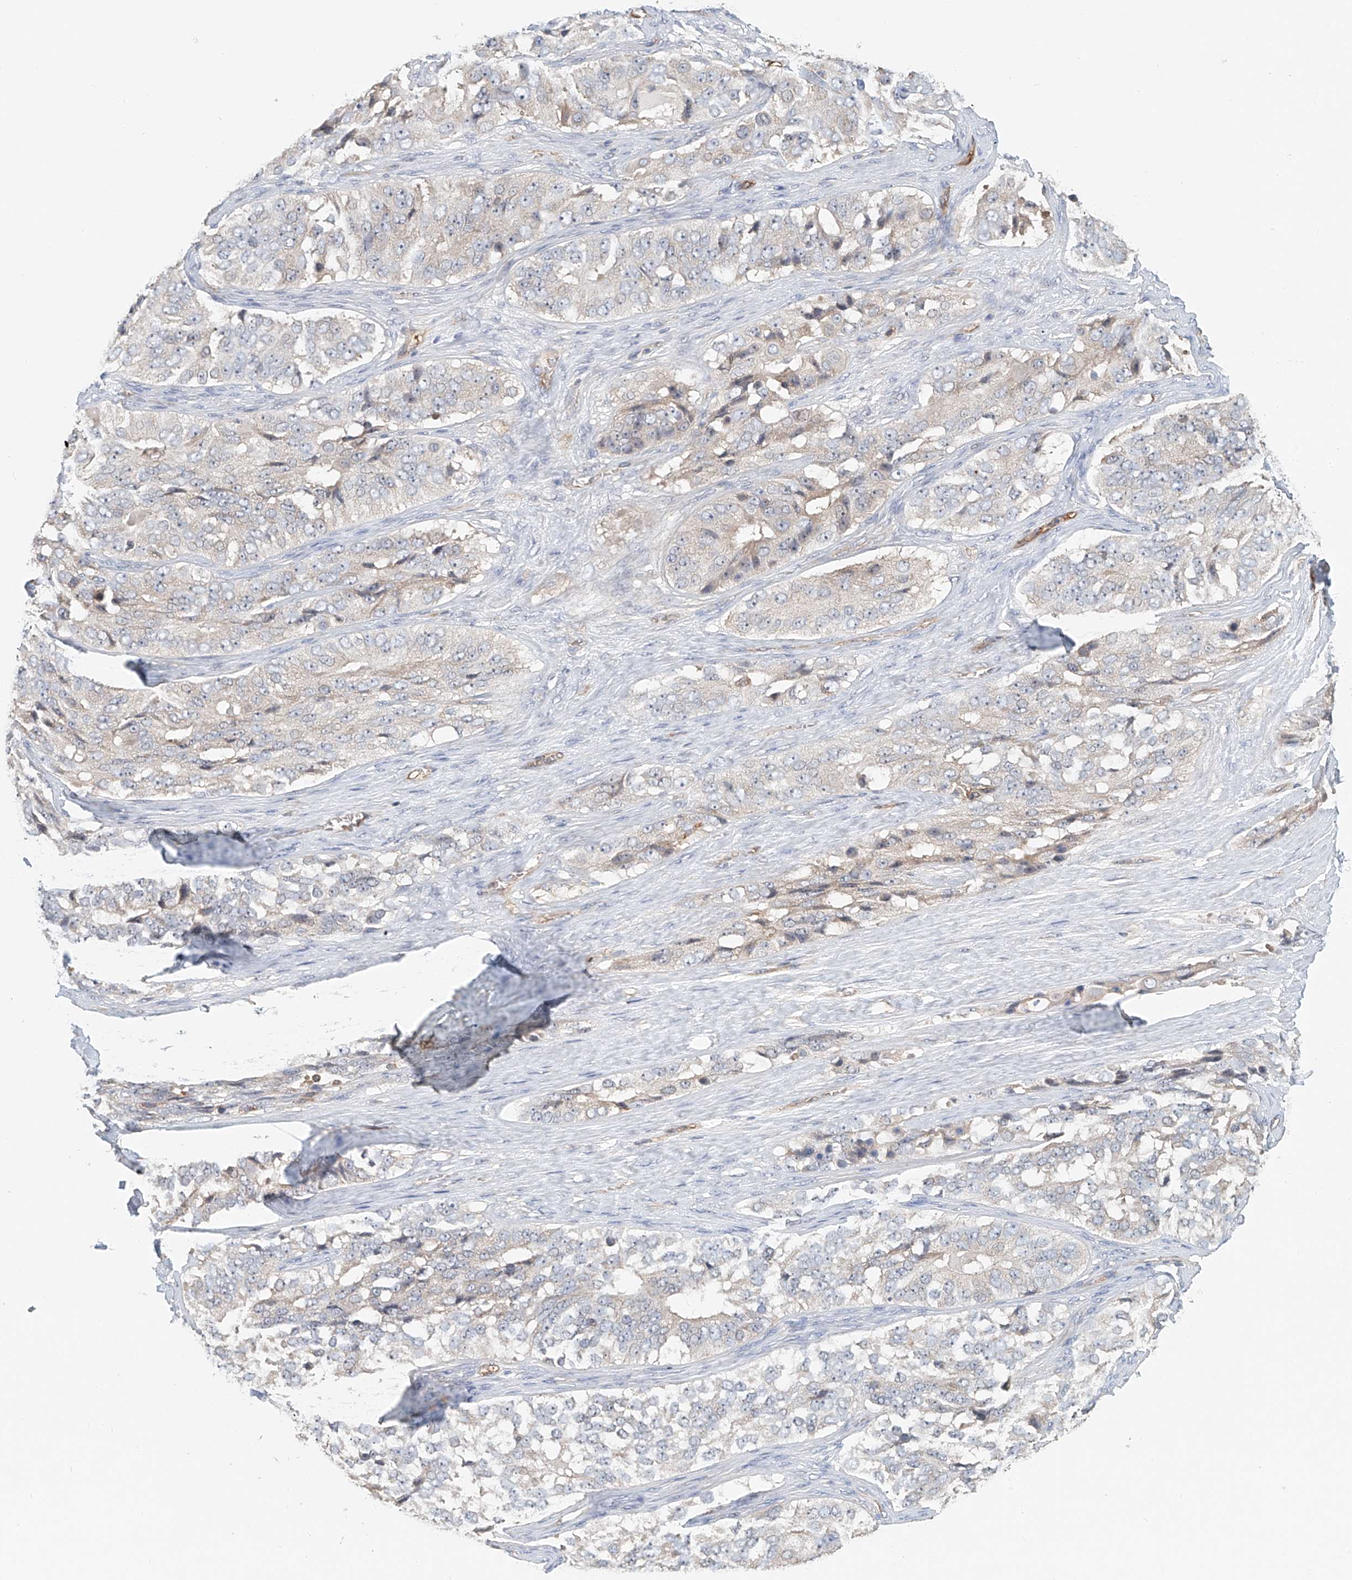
{"staining": {"intensity": "negative", "quantity": "none", "location": "none"}, "tissue": "ovarian cancer", "cell_type": "Tumor cells", "image_type": "cancer", "snomed": [{"axis": "morphology", "description": "Carcinoma, endometroid"}, {"axis": "topography", "description": "Ovary"}], "caption": "IHC histopathology image of ovarian cancer (endometroid carcinoma) stained for a protein (brown), which shows no expression in tumor cells.", "gene": "FRYL", "patient": {"sex": "female", "age": 51}}